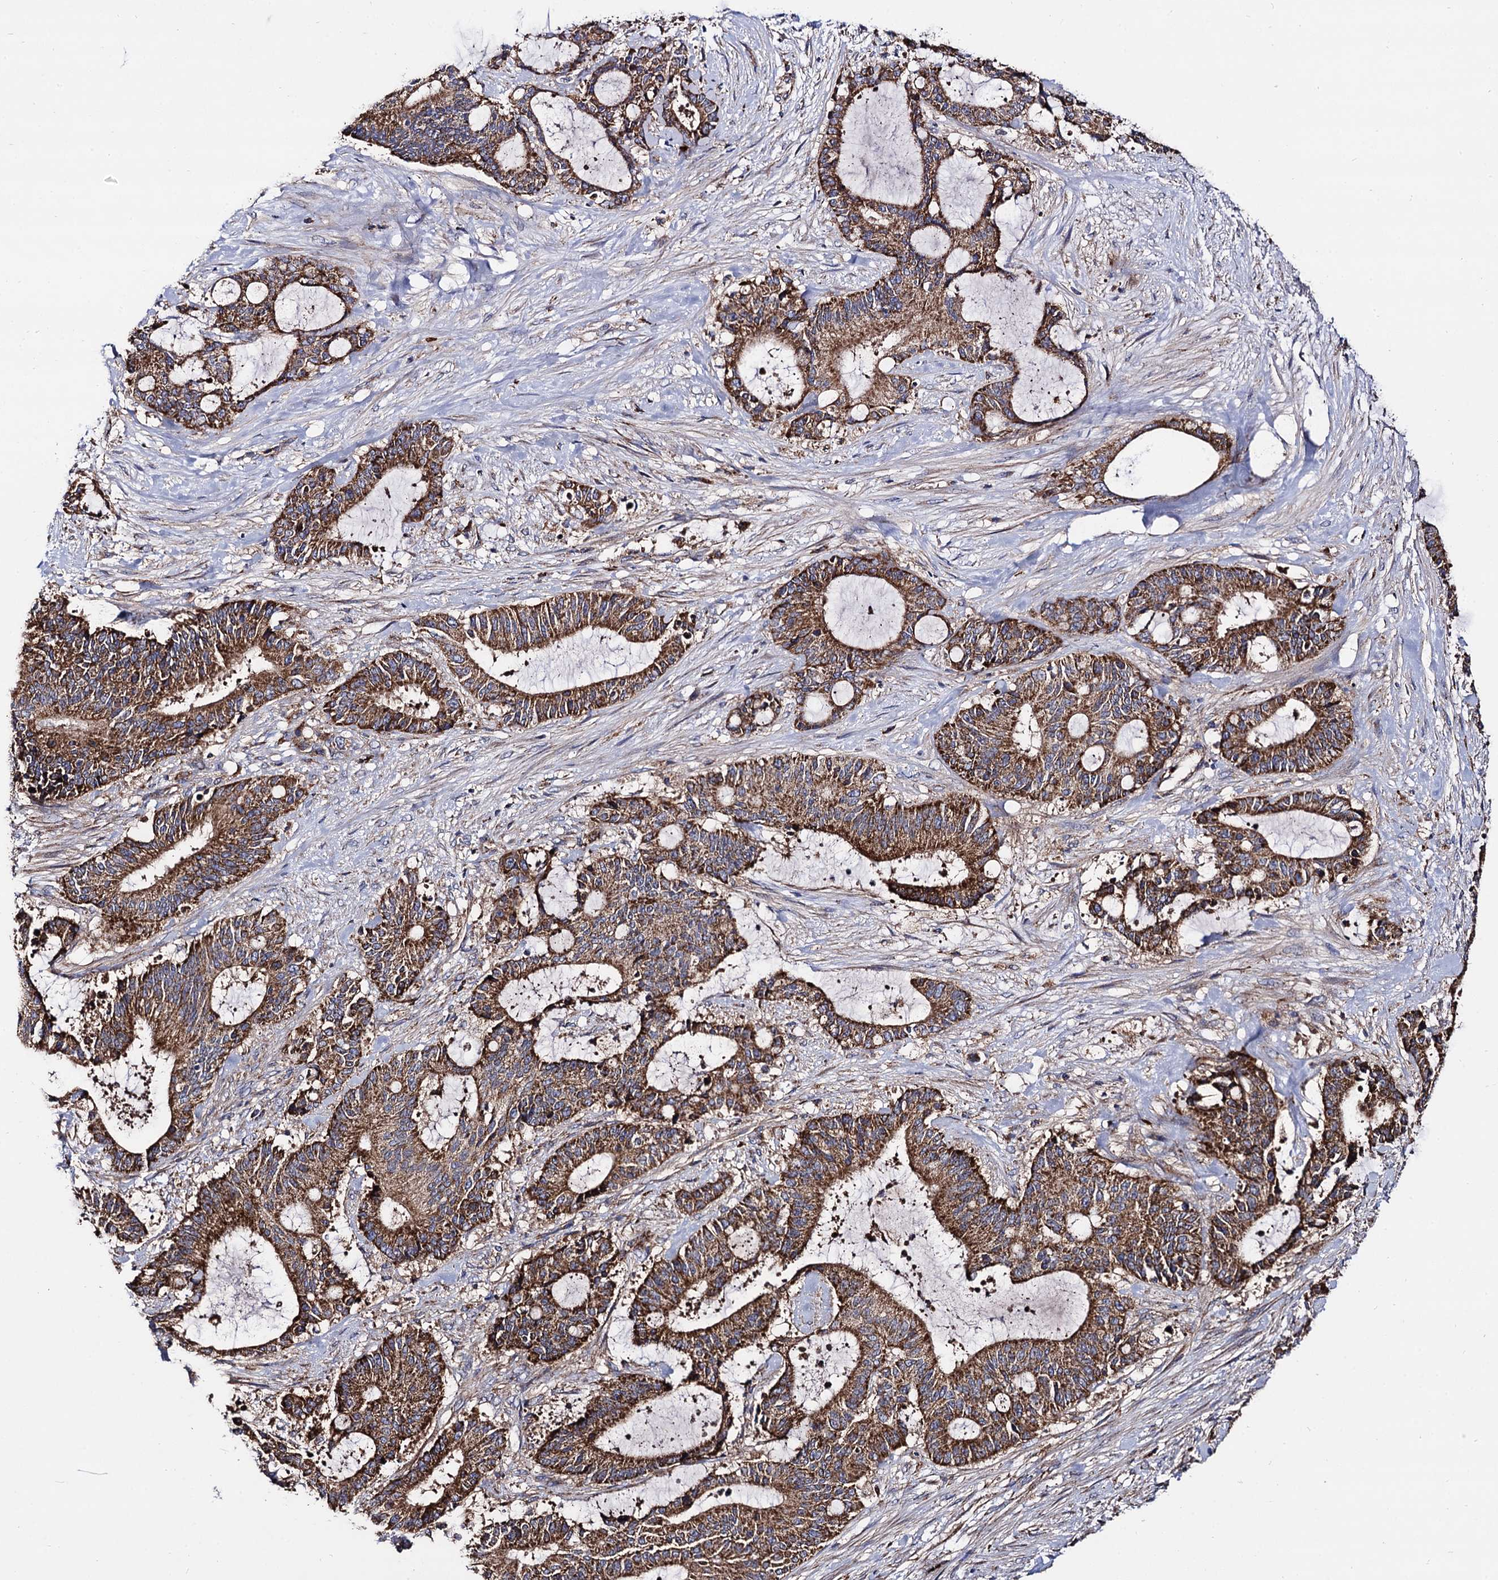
{"staining": {"intensity": "strong", "quantity": ">75%", "location": "cytoplasmic/membranous"}, "tissue": "liver cancer", "cell_type": "Tumor cells", "image_type": "cancer", "snomed": [{"axis": "morphology", "description": "Normal tissue, NOS"}, {"axis": "morphology", "description": "Cholangiocarcinoma"}, {"axis": "topography", "description": "Liver"}, {"axis": "topography", "description": "Peripheral nerve tissue"}], "caption": "Immunohistochemical staining of cholangiocarcinoma (liver) demonstrates high levels of strong cytoplasmic/membranous protein staining in about >75% of tumor cells.", "gene": "IQCH", "patient": {"sex": "female", "age": 73}}